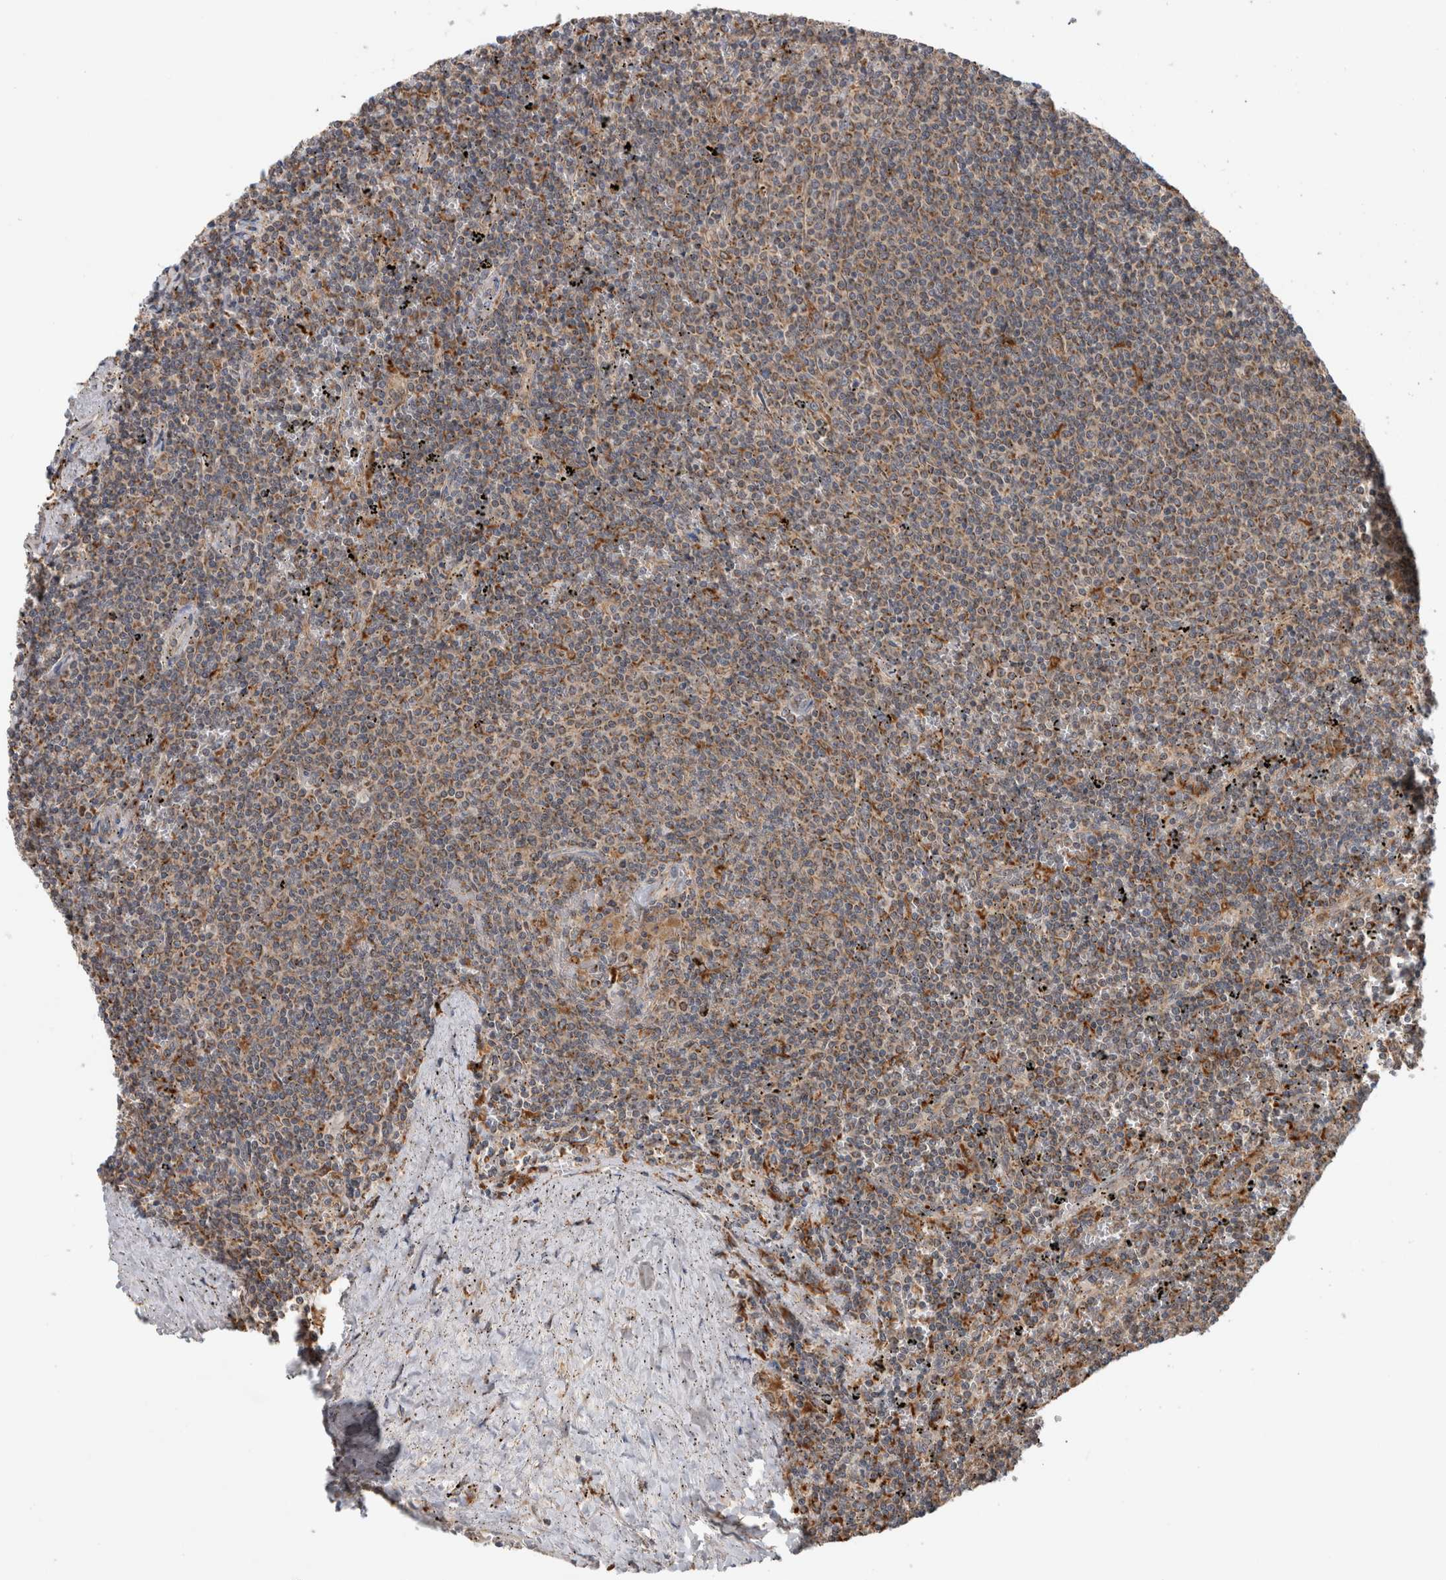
{"staining": {"intensity": "weak", "quantity": "25%-75%", "location": "cytoplasmic/membranous"}, "tissue": "lymphoma", "cell_type": "Tumor cells", "image_type": "cancer", "snomed": [{"axis": "morphology", "description": "Malignant lymphoma, non-Hodgkin's type, Low grade"}, {"axis": "topography", "description": "Spleen"}], "caption": "A high-resolution micrograph shows immunohistochemistry staining of malignant lymphoma, non-Hodgkin's type (low-grade), which shows weak cytoplasmic/membranous expression in about 25%-75% of tumor cells.", "gene": "ADGRL3", "patient": {"sex": "female", "age": 50}}